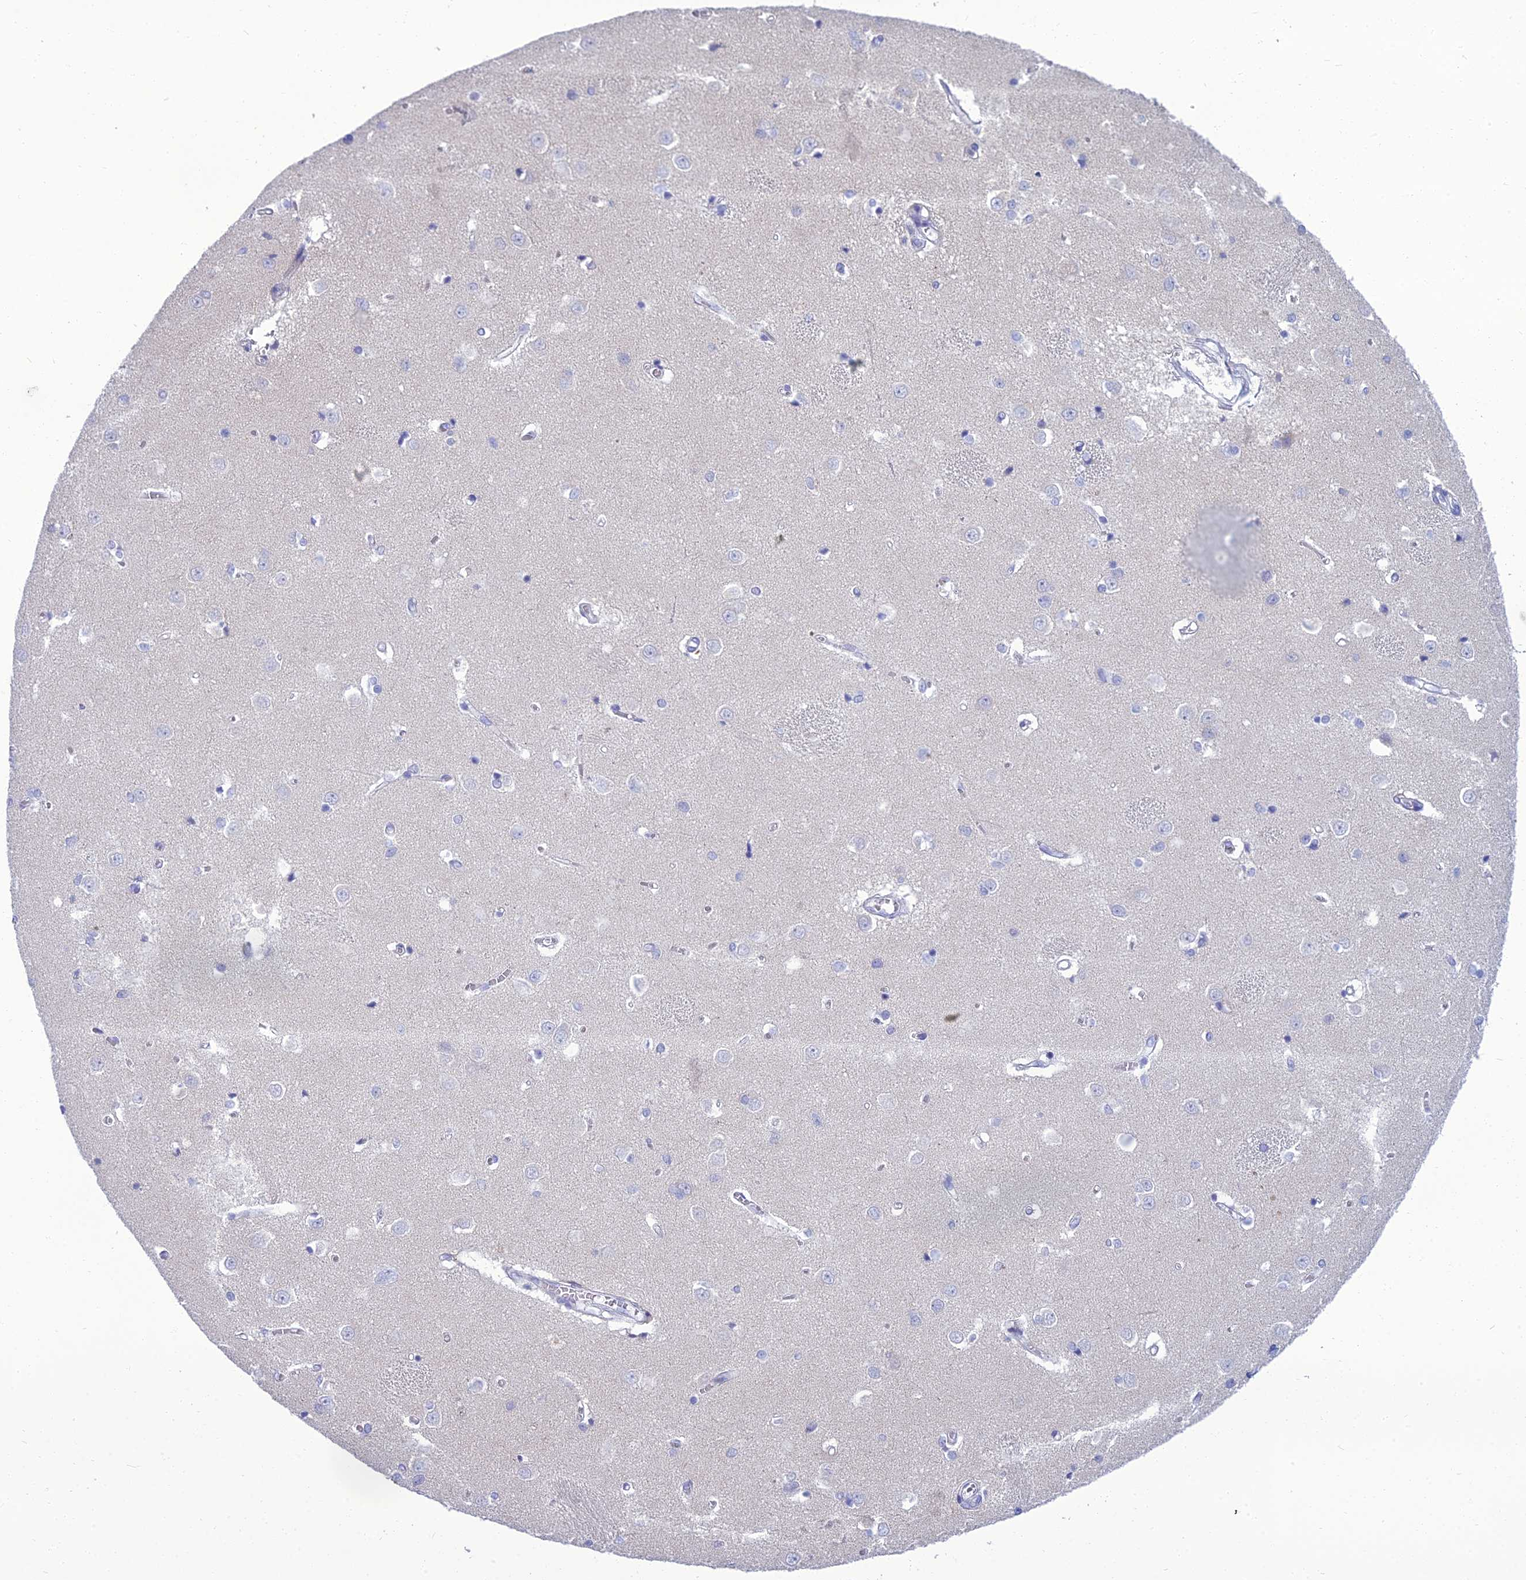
{"staining": {"intensity": "negative", "quantity": "none", "location": "none"}, "tissue": "caudate", "cell_type": "Glial cells", "image_type": "normal", "snomed": [{"axis": "morphology", "description": "Normal tissue, NOS"}, {"axis": "topography", "description": "Lateral ventricle wall"}], "caption": "Immunohistochemistry (IHC) photomicrograph of unremarkable caudate stained for a protein (brown), which exhibits no positivity in glial cells.", "gene": "SPTLC3", "patient": {"sex": "male", "age": 37}}